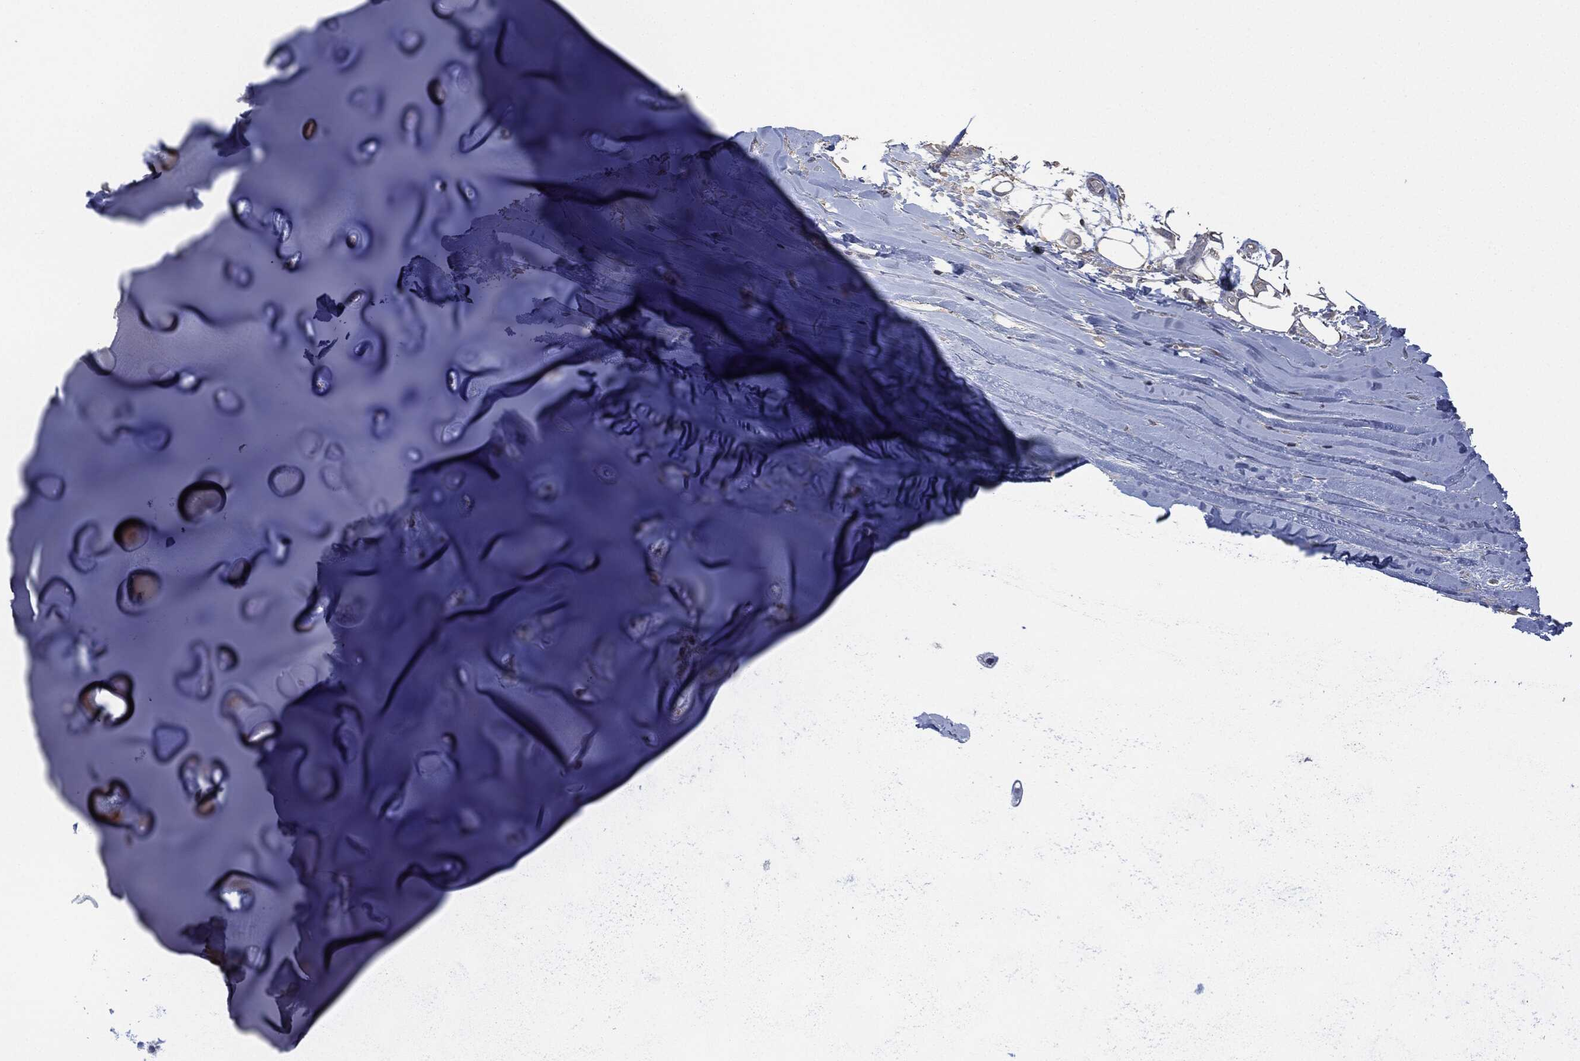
{"staining": {"intensity": "moderate", "quantity": "25%-75%", "location": "nuclear"}, "tissue": "adipose tissue", "cell_type": "Adipocytes", "image_type": "normal", "snomed": [{"axis": "morphology", "description": "Normal tissue, NOS"}, {"axis": "topography", "description": "Cartilage tissue"}], "caption": "This image reveals immunohistochemistry staining of normal adipose tissue, with medium moderate nuclear positivity in approximately 25%-75% of adipocytes.", "gene": "MSLN", "patient": {"sex": "male", "age": 81}}